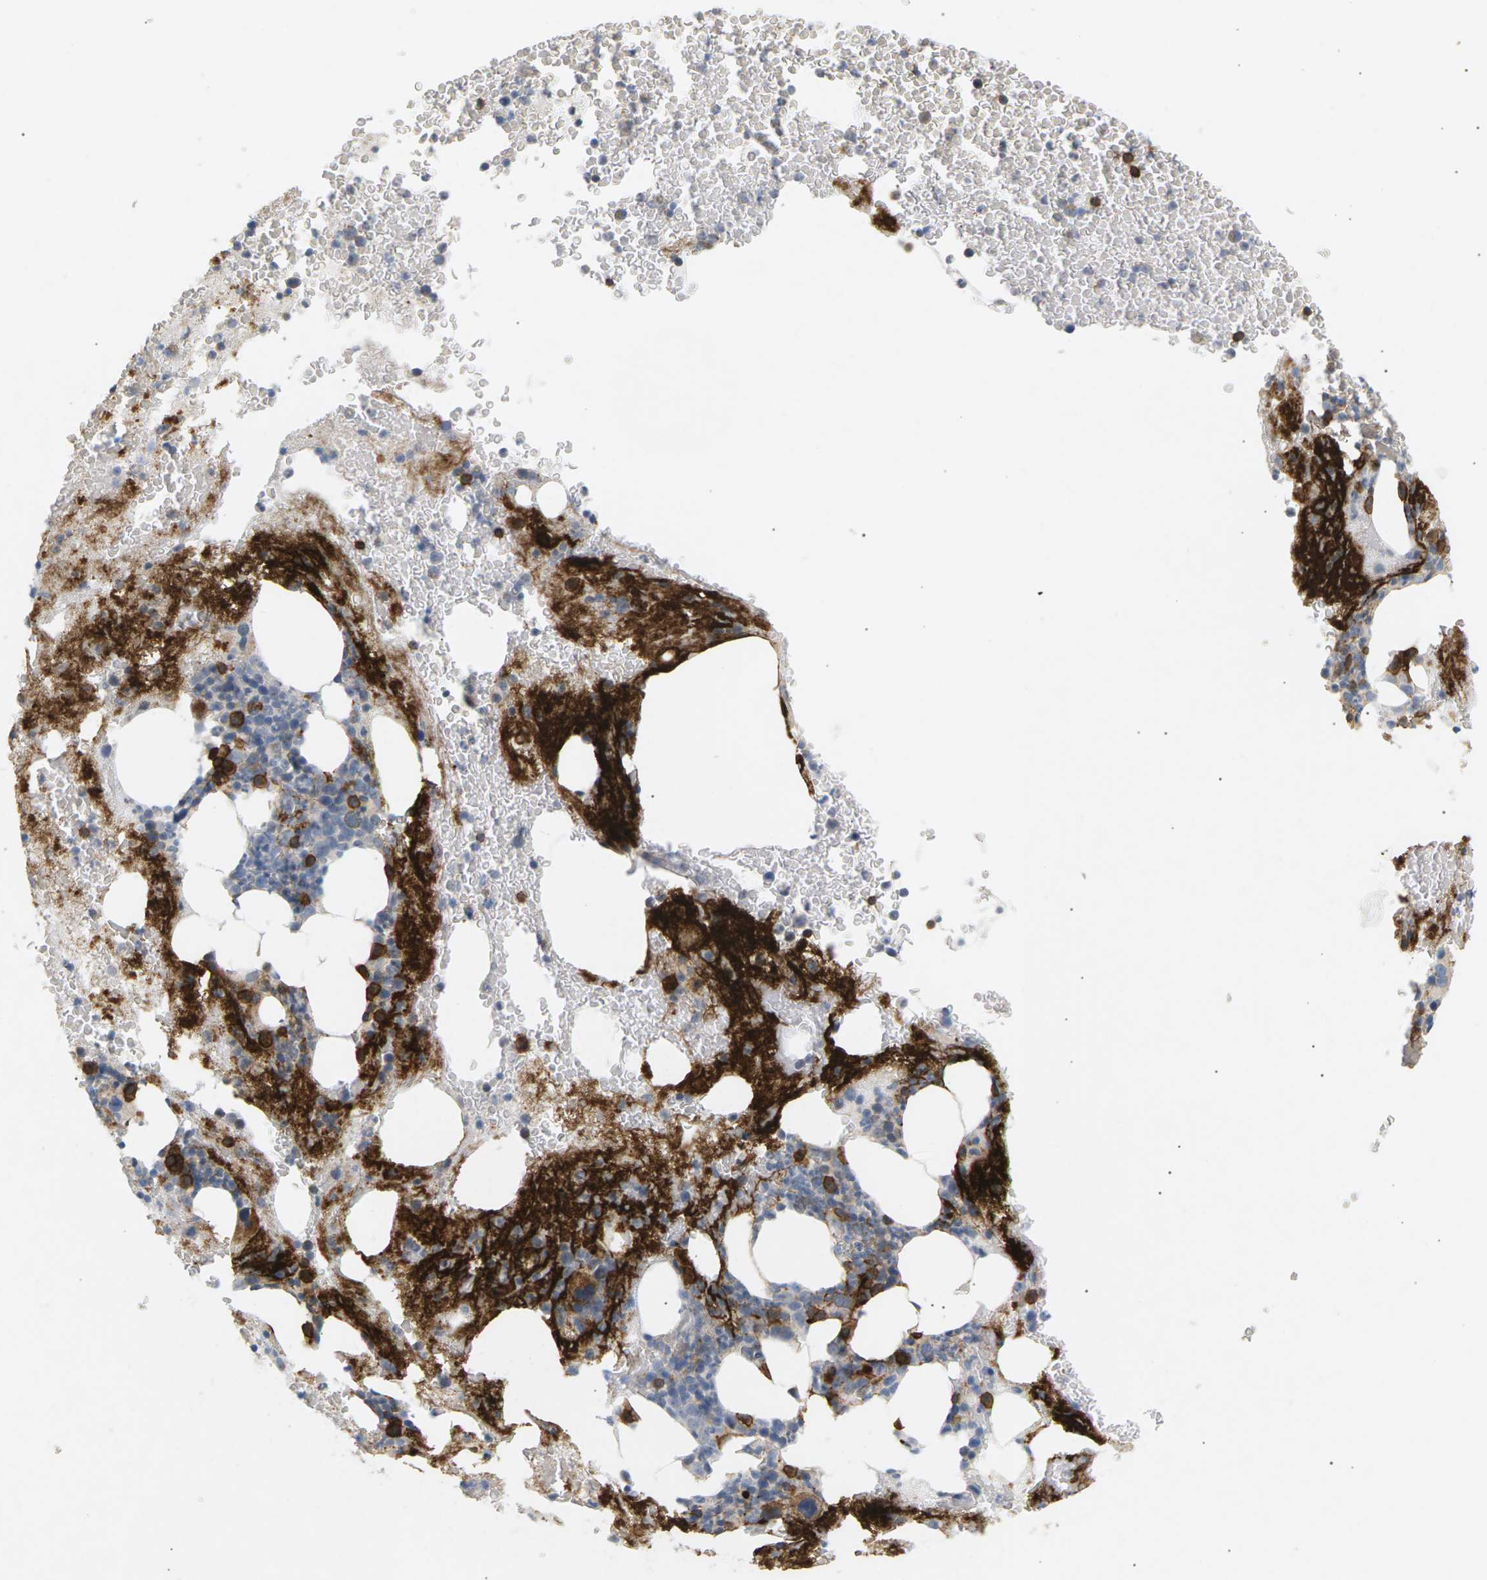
{"staining": {"intensity": "strong", "quantity": "<25%", "location": "cytoplasmic/membranous"}, "tissue": "bone marrow", "cell_type": "Hematopoietic cells", "image_type": "normal", "snomed": [{"axis": "morphology", "description": "Normal tissue, NOS"}, {"axis": "morphology", "description": "Inflammation, NOS"}, {"axis": "topography", "description": "Bone marrow"}], "caption": "Protein expression by immunohistochemistry exhibits strong cytoplasmic/membranous positivity in about <25% of hematopoietic cells in unremarkable bone marrow.", "gene": "LIME1", "patient": {"sex": "male", "age": 63}}